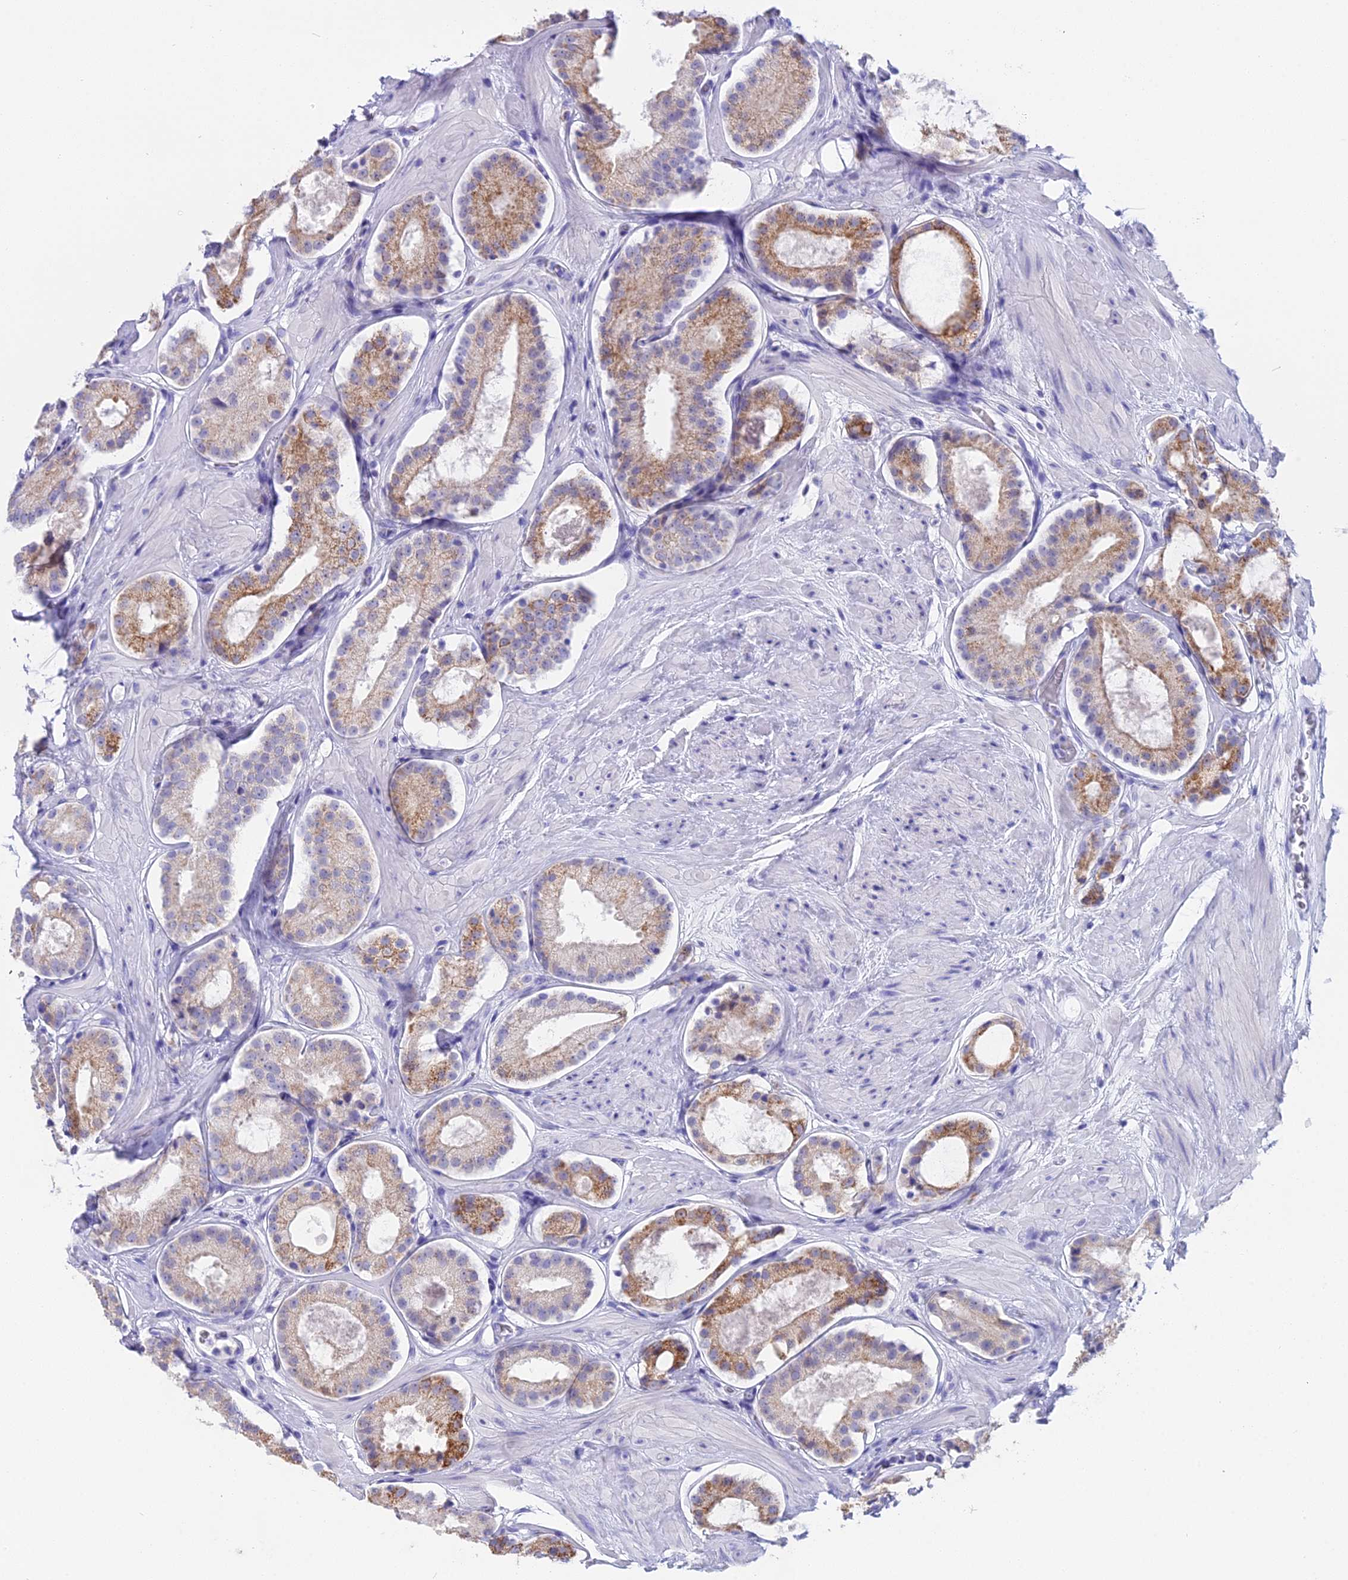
{"staining": {"intensity": "moderate", "quantity": "25%-75%", "location": "cytoplasmic/membranous"}, "tissue": "prostate cancer", "cell_type": "Tumor cells", "image_type": "cancer", "snomed": [{"axis": "morphology", "description": "Adenocarcinoma, High grade"}, {"axis": "topography", "description": "Prostate"}], "caption": "This micrograph reveals prostate cancer (adenocarcinoma (high-grade)) stained with IHC to label a protein in brown. The cytoplasmic/membranous of tumor cells show moderate positivity for the protein. Nuclei are counter-stained blue.", "gene": "CGB2", "patient": {"sex": "male", "age": 65}}